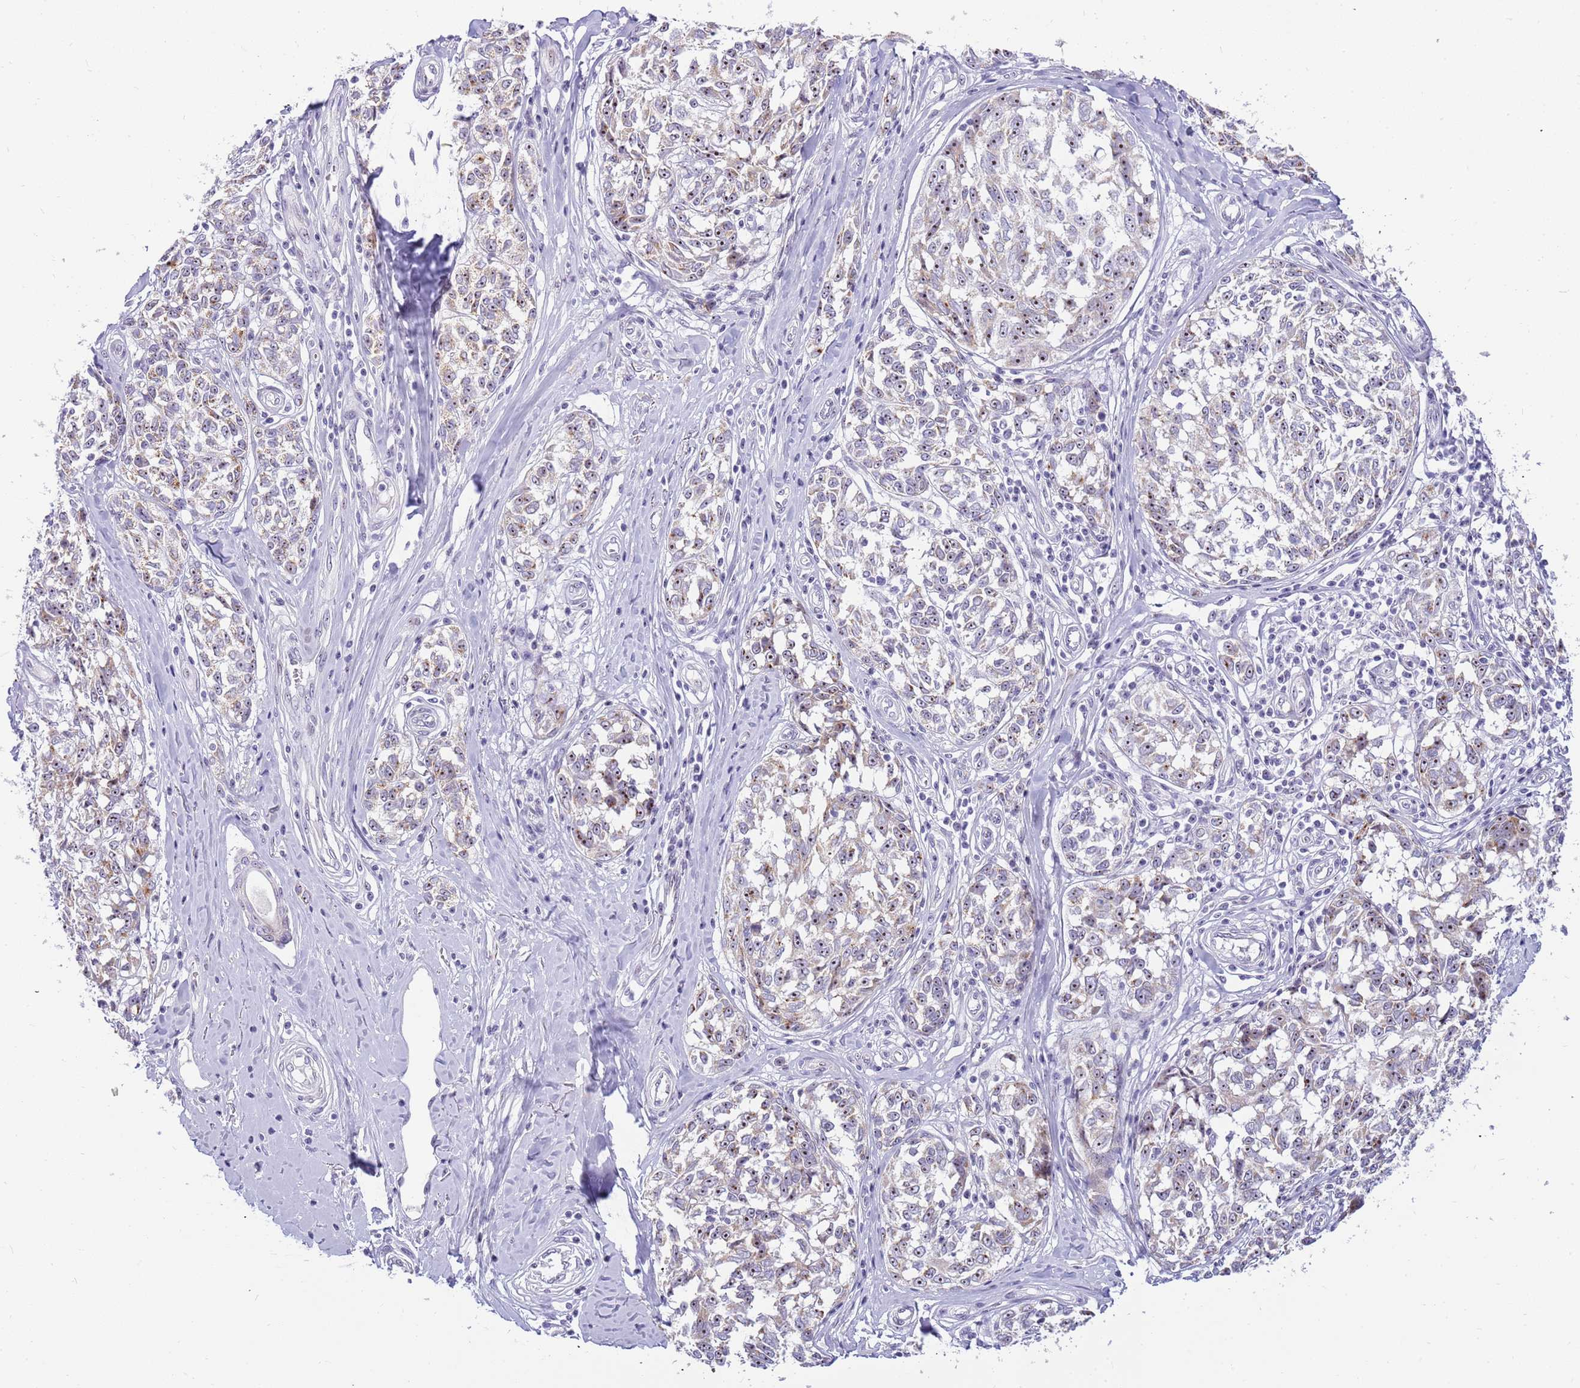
{"staining": {"intensity": "weak", "quantity": ">75%", "location": "nuclear"}, "tissue": "melanoma", "cell_type": "Tumor cells", "image_type": "cancer", "snomed": [{"axis": "morphology", "description": "Normal tissue, NOS"}, {"axis": "morphology", "description": "Malignant melanoma, NOS"}, {"axis": "topography", "description": "Skin"}], "caption": "Approximately >75% of tumor cells in melanoma reveal weak nuclear protein positivity as visualized by brown immunohistochemical staining.", "gene": "DNAJA3", "patient": {"sex": "female", "age": 64}}